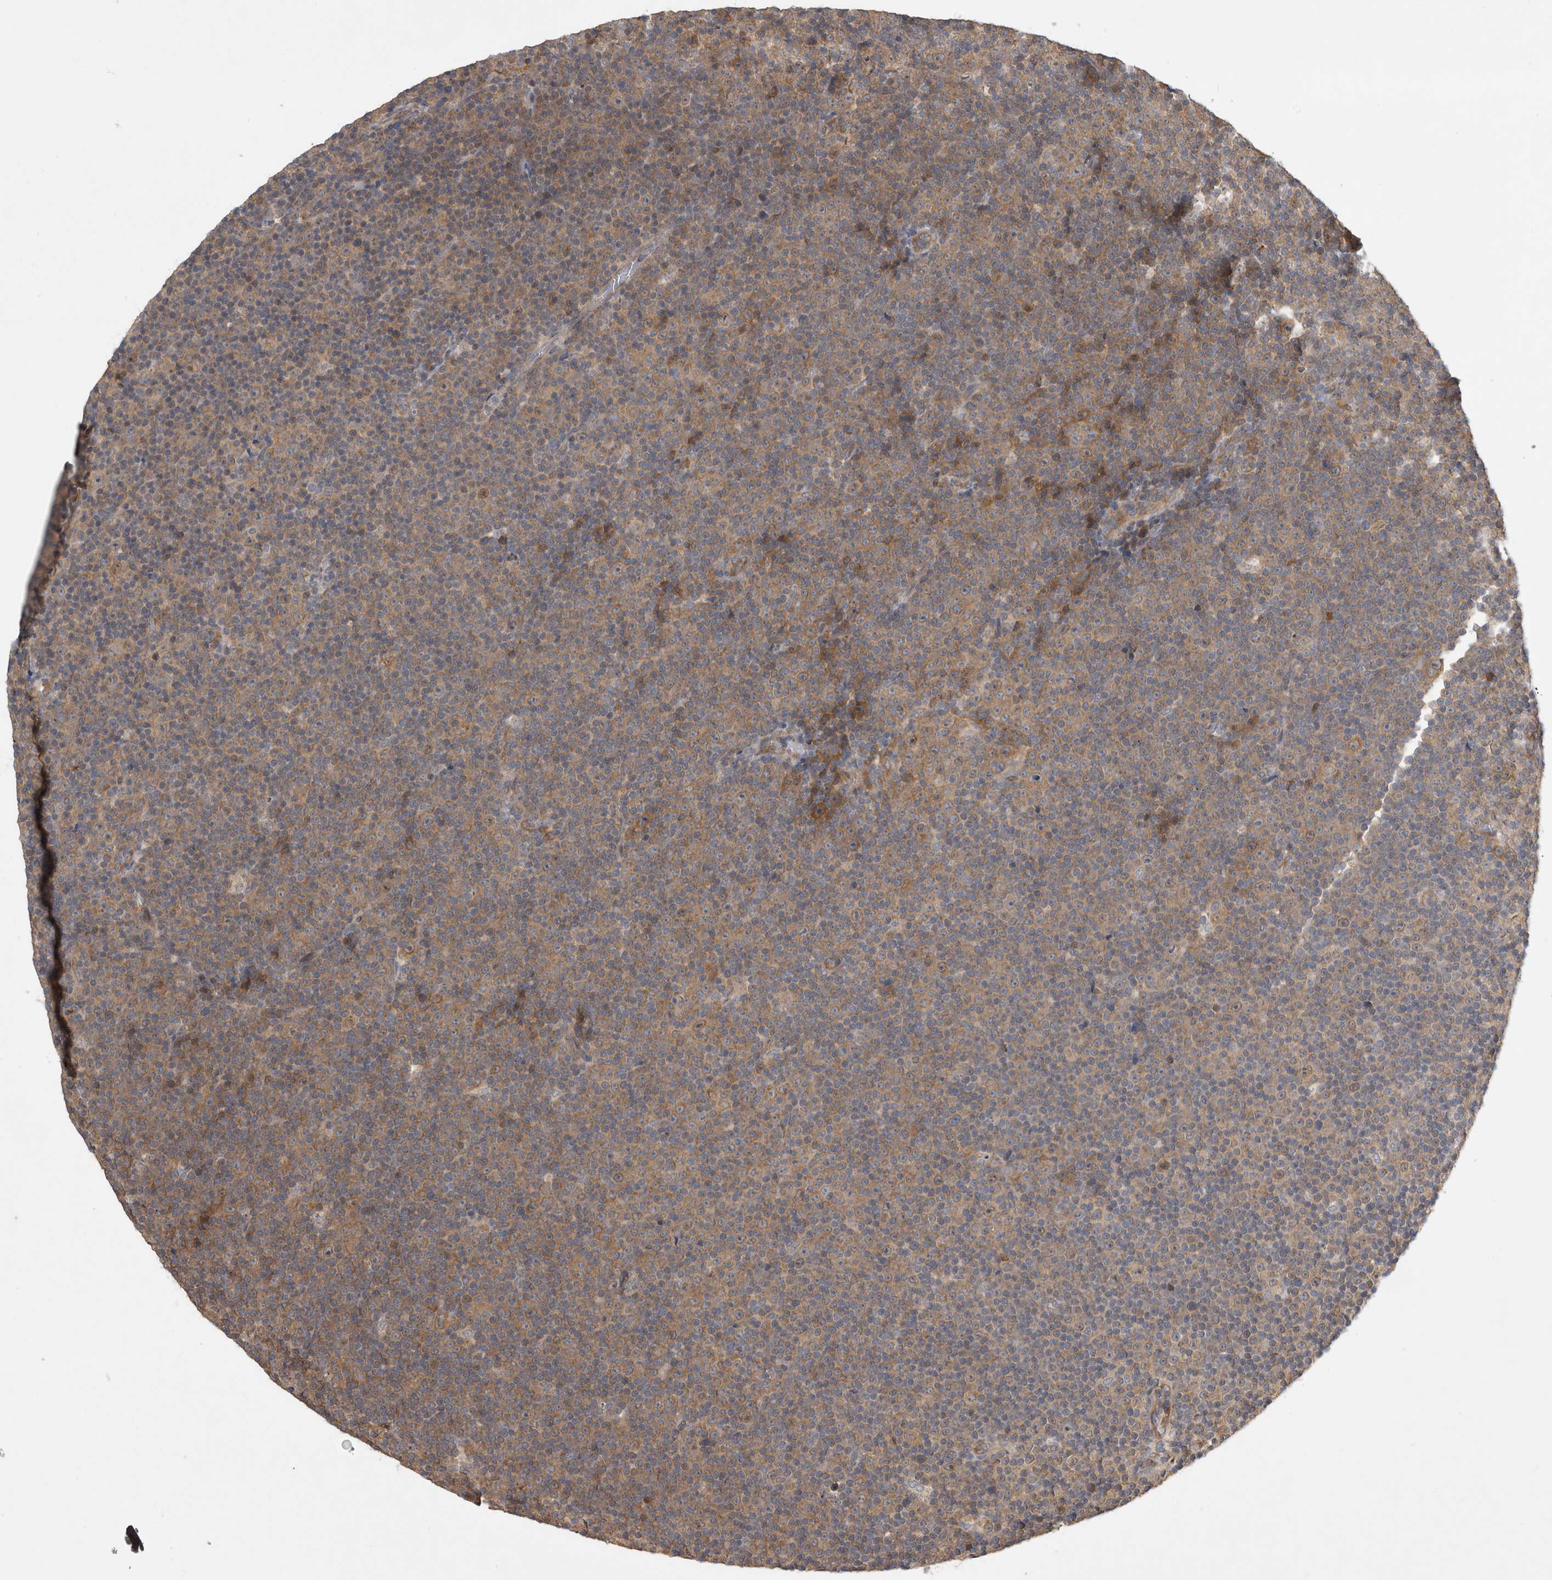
{"staining": {"intensity": "weak", "quantity": ">75%", "location": "cytoplasmic/membranous"}, "tissue": "lymphoma", "cell_type": "Tumor cells", "image_type": "cancer", "snomed": [{"axis": "morphology", "description": "Malignant lymphoma, non-Hodgkin's type, Low grade"}, {"axis": "topography", "description": "Lymph node"}], "caption": "Protein staining of malignant lymphoma, non-Hodgkin's type (low-grade) tissue exhibits weak cytoplasmic/membranous positivity in about >75% of tumor cells.", "gene": "TRMT61B", "patient": {"sex": "female", "age": 67}}